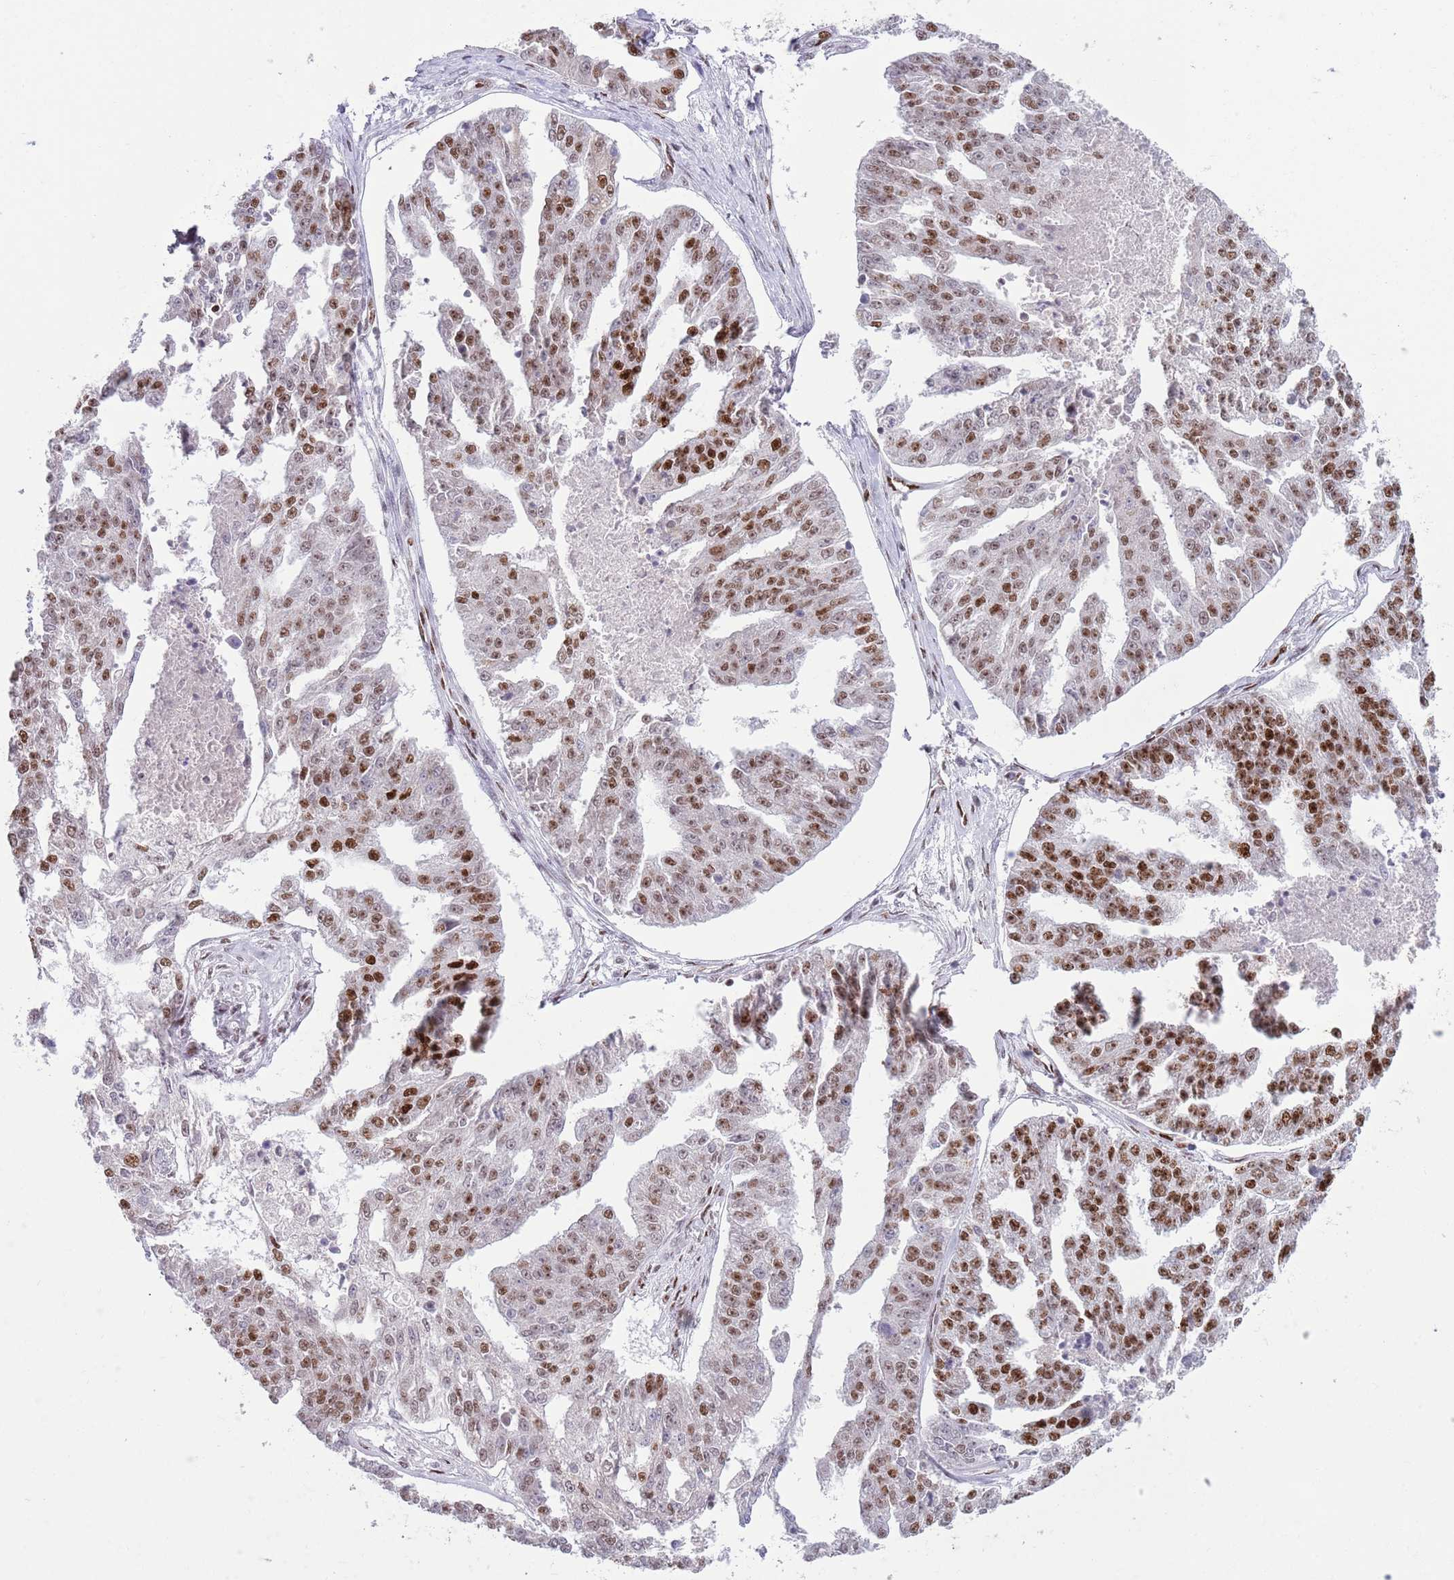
{"staining": {"intensity": "strong", "quantity": "25%-75%", "location": "nuclear"}, "tissue": "ovarian cancer", "cell_type": "Tumor cells", "image_type": "cancer", "snomed": [{"axis": "morphology", "description": "Cystadenocarcinoma, serous, NOS"}, {"axis": "topography", "description": "Ovary"}], "caption": "Immunohistochemistry histopathology image of human ovarian cancer stained for a protein (brown), which exhibits high levels of strong nuclear staining in about 25%-75% of tumor cells.", "gene": "MFSD10", "patient": {"sex": "female", "age": 58}}